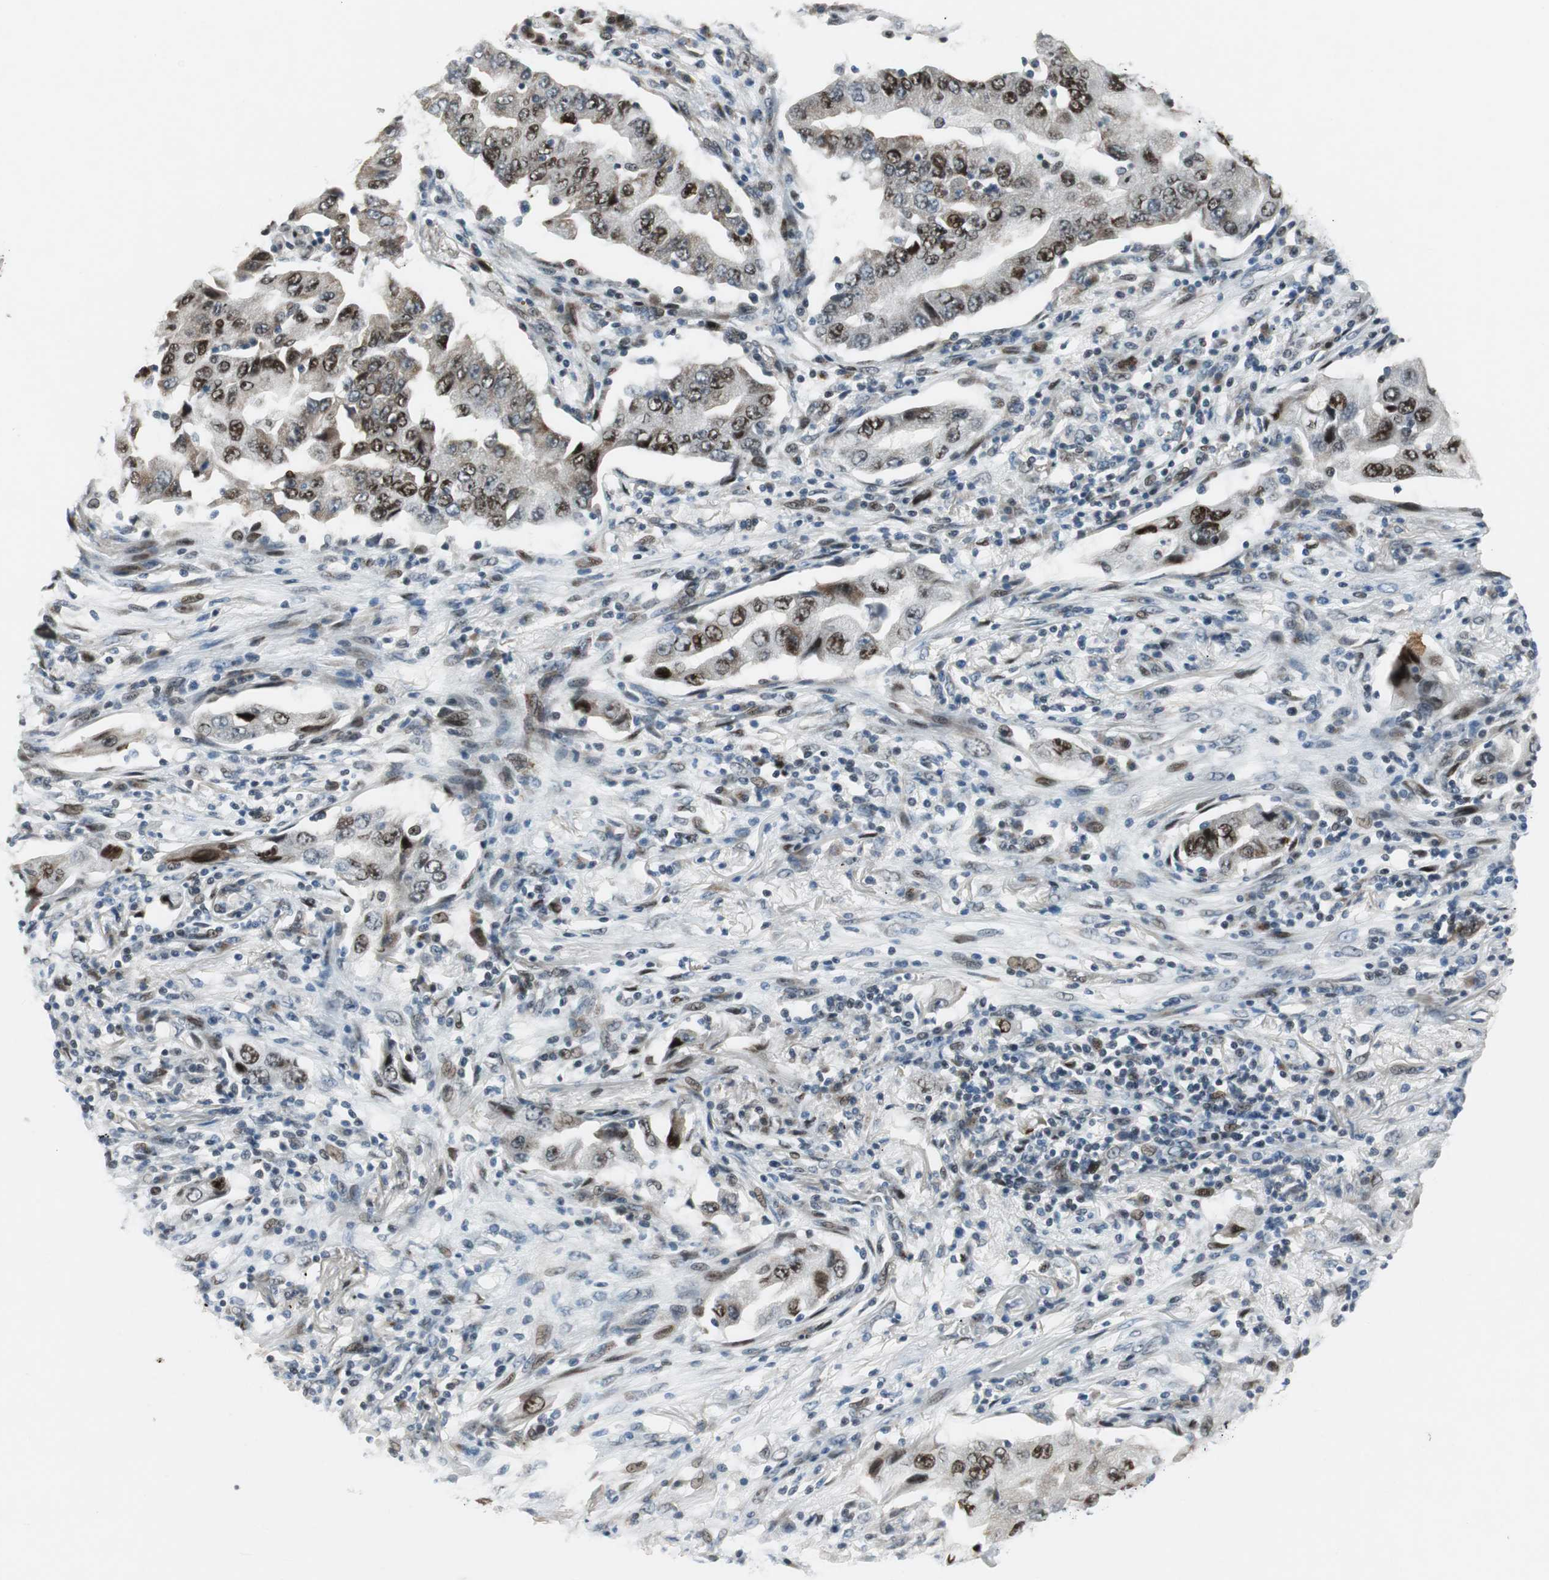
{"staining": {"intensity": "strong", "quantity": ">75%", "location": "nuclear"}, "tissue": "lung cancer", "cell_type": "Tumor cells", "image_type": "cancer", "snomed": [{"axis": "morphology", "description": "Adenocarcinoma, NOS"}, {"axis": "topography", "description": "Lung"}], "caption": "This histopathology image displays immunohistochemistry staining of human adenocarcinoma (lung), with high strong nuclear expression in approximately >75% of tumor cells.", "gene": "AJUBA", "patient": {"sex": "female", "age": 65}}